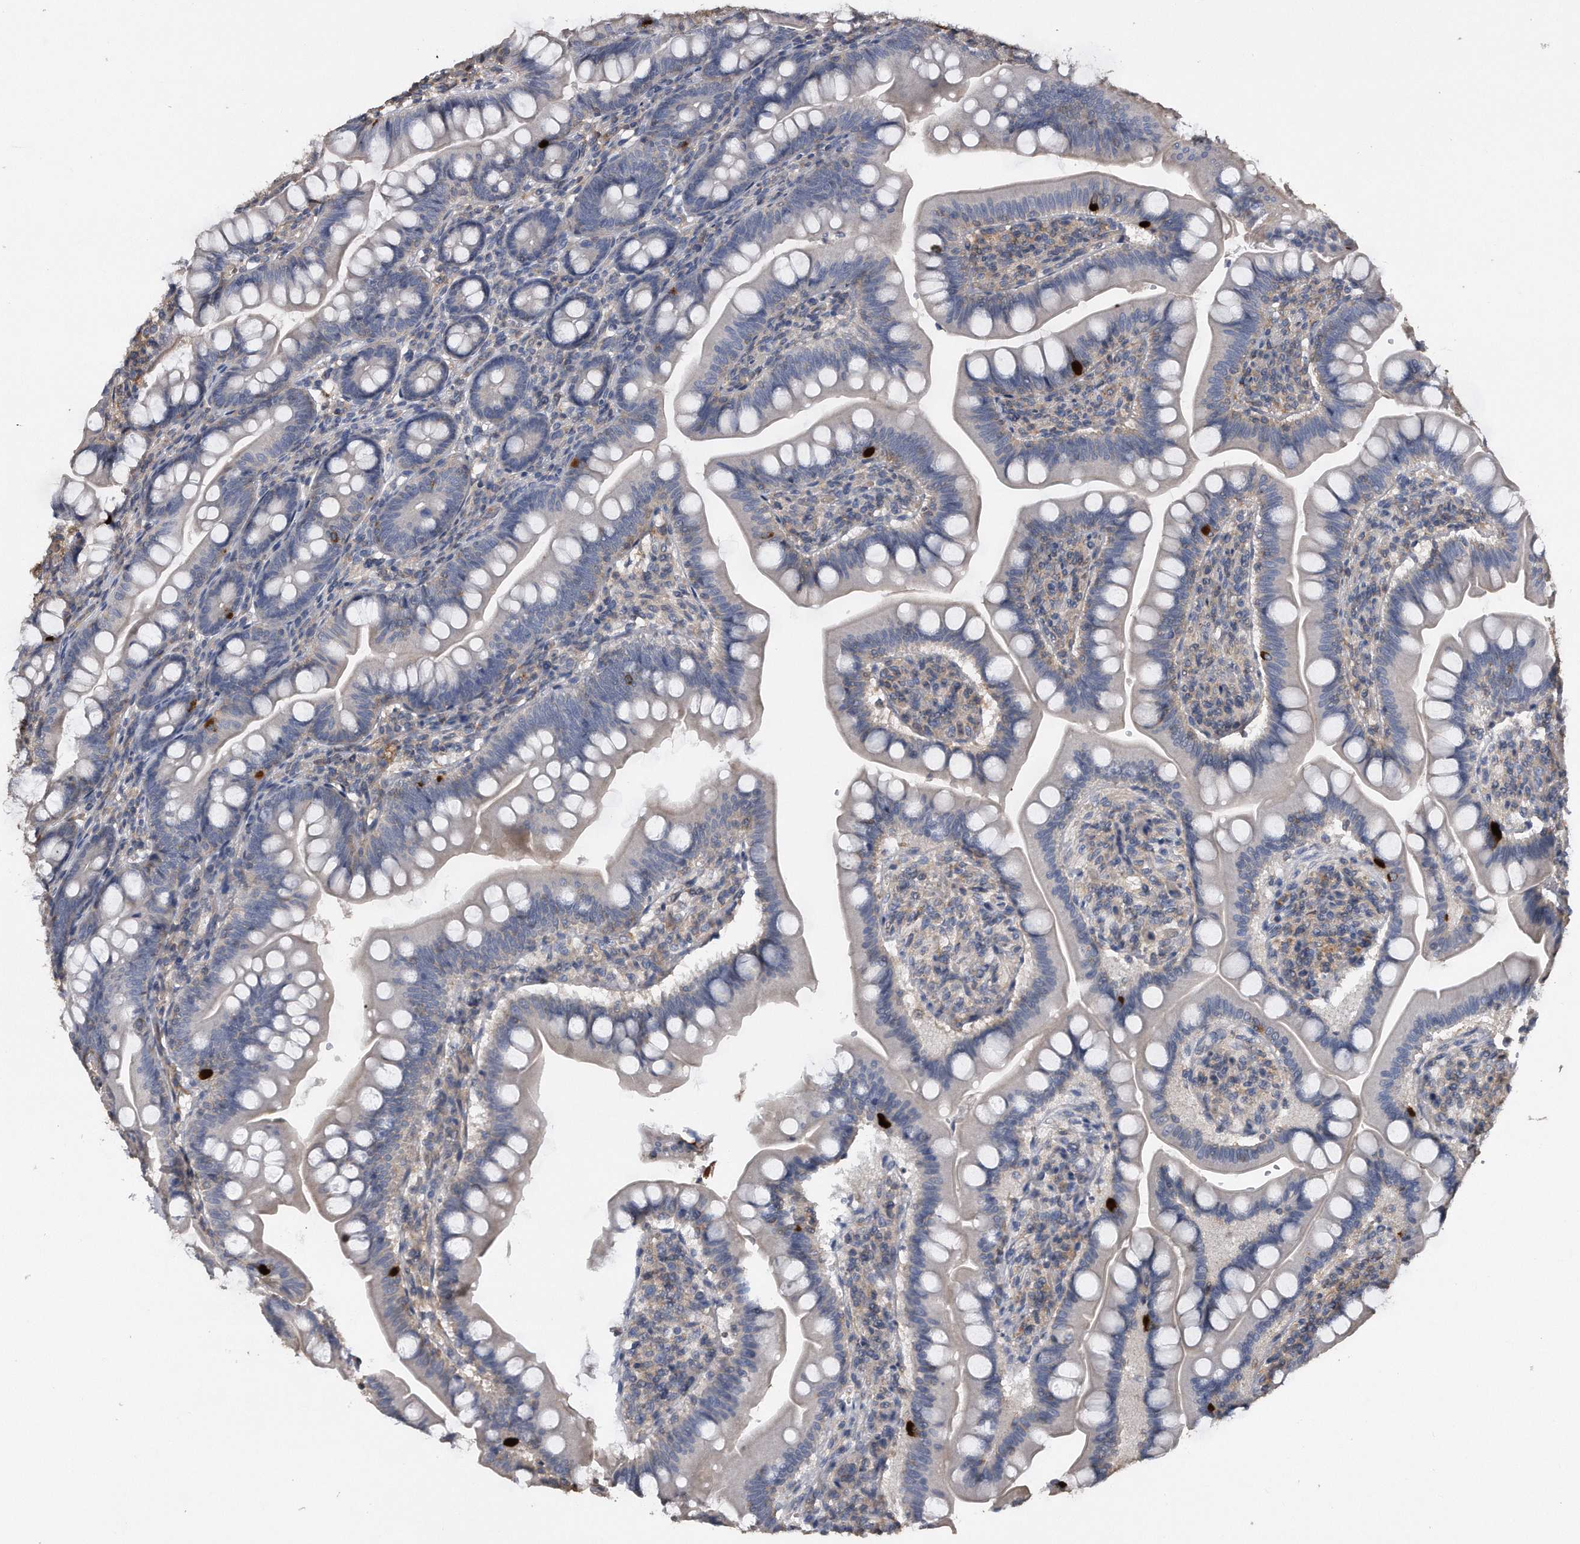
{"staining": {"intensity": "strong", "quantity": "<25%", "location": "cytoplasmic/membranous"}, "tissue": "small intestine", "cell_type": "Glandular cells", "image_type": "normal", "snomed": [{"axis": "morphology", "description": "Normal tissue, NOS"}, {"axis": "topography", "description": "Small intestine"}], "caption": "The photomicrograph exhibits a brown stain indicating the presence of a protein in the cytoplasmic/membranous of glandular cells in small intestine. Using DAB (brown) and hematoxylin (blue) stains, captured at high magnification using brightfield microscopy.", "gene": "KCND3", "patient": {"sex": "male", "age": 7}}